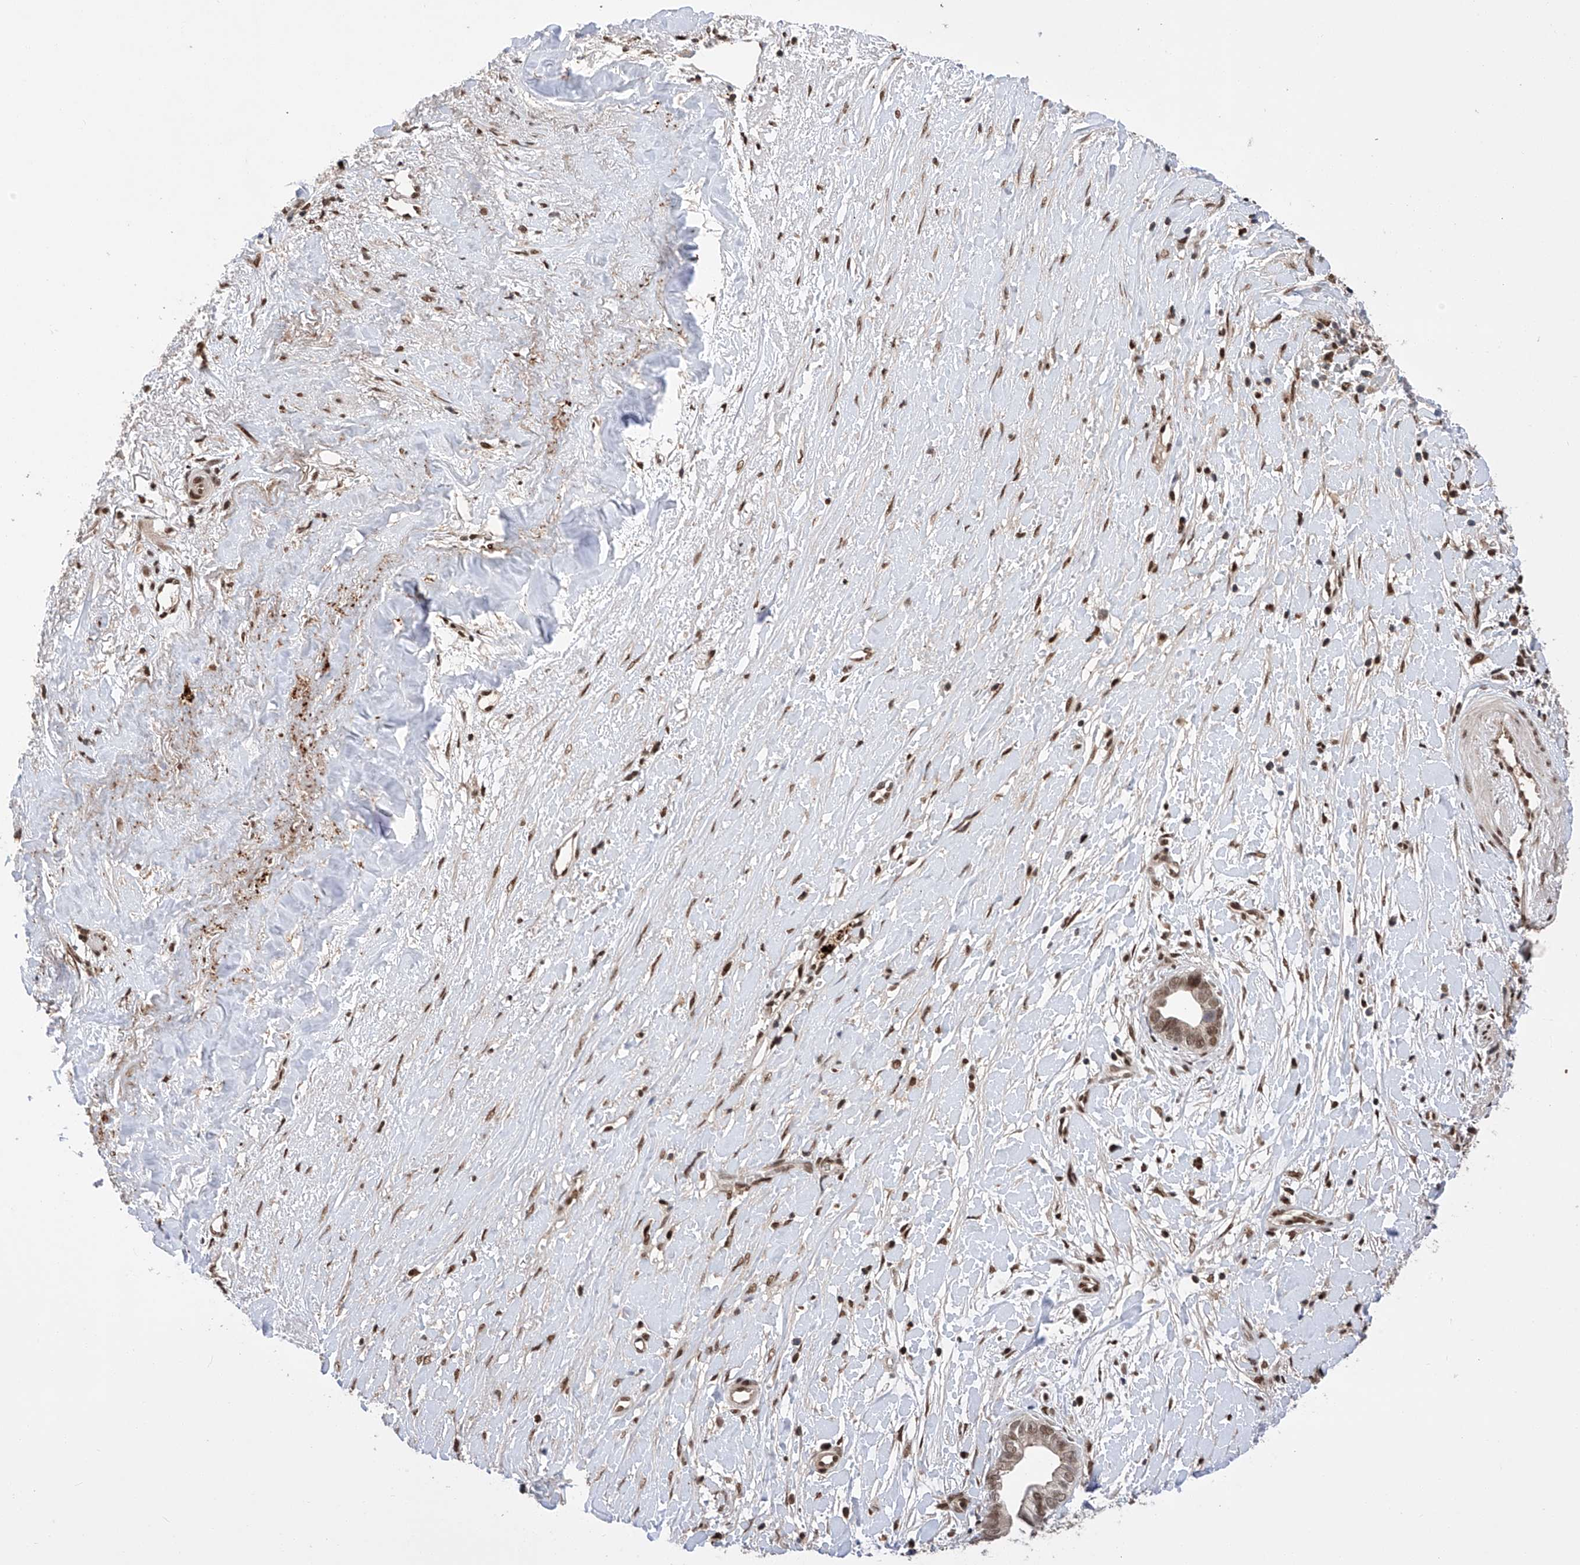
{"staining": {"intensity": "moderate", "quantity": ">75%", "location": "nuclear"}, "tissue": "liver cancer", "cell_type": "Tumor cells", "image_type": "cancer", "snomed": [{"axis": "morphology", "description": "Cholangiocarcinoma"}, {"axis": "topography", "description": "Liver"}], "caption": "This micrograph displays cholangiocarcinoma (liver) stained with IHC to label a protein in brown. The nuclear of tumor cells show moderate positivity for the protein. Nuclei are counter-stained blue.", "gene": "ZNF280D", "patient": {"sex": "female", "age": 79}}